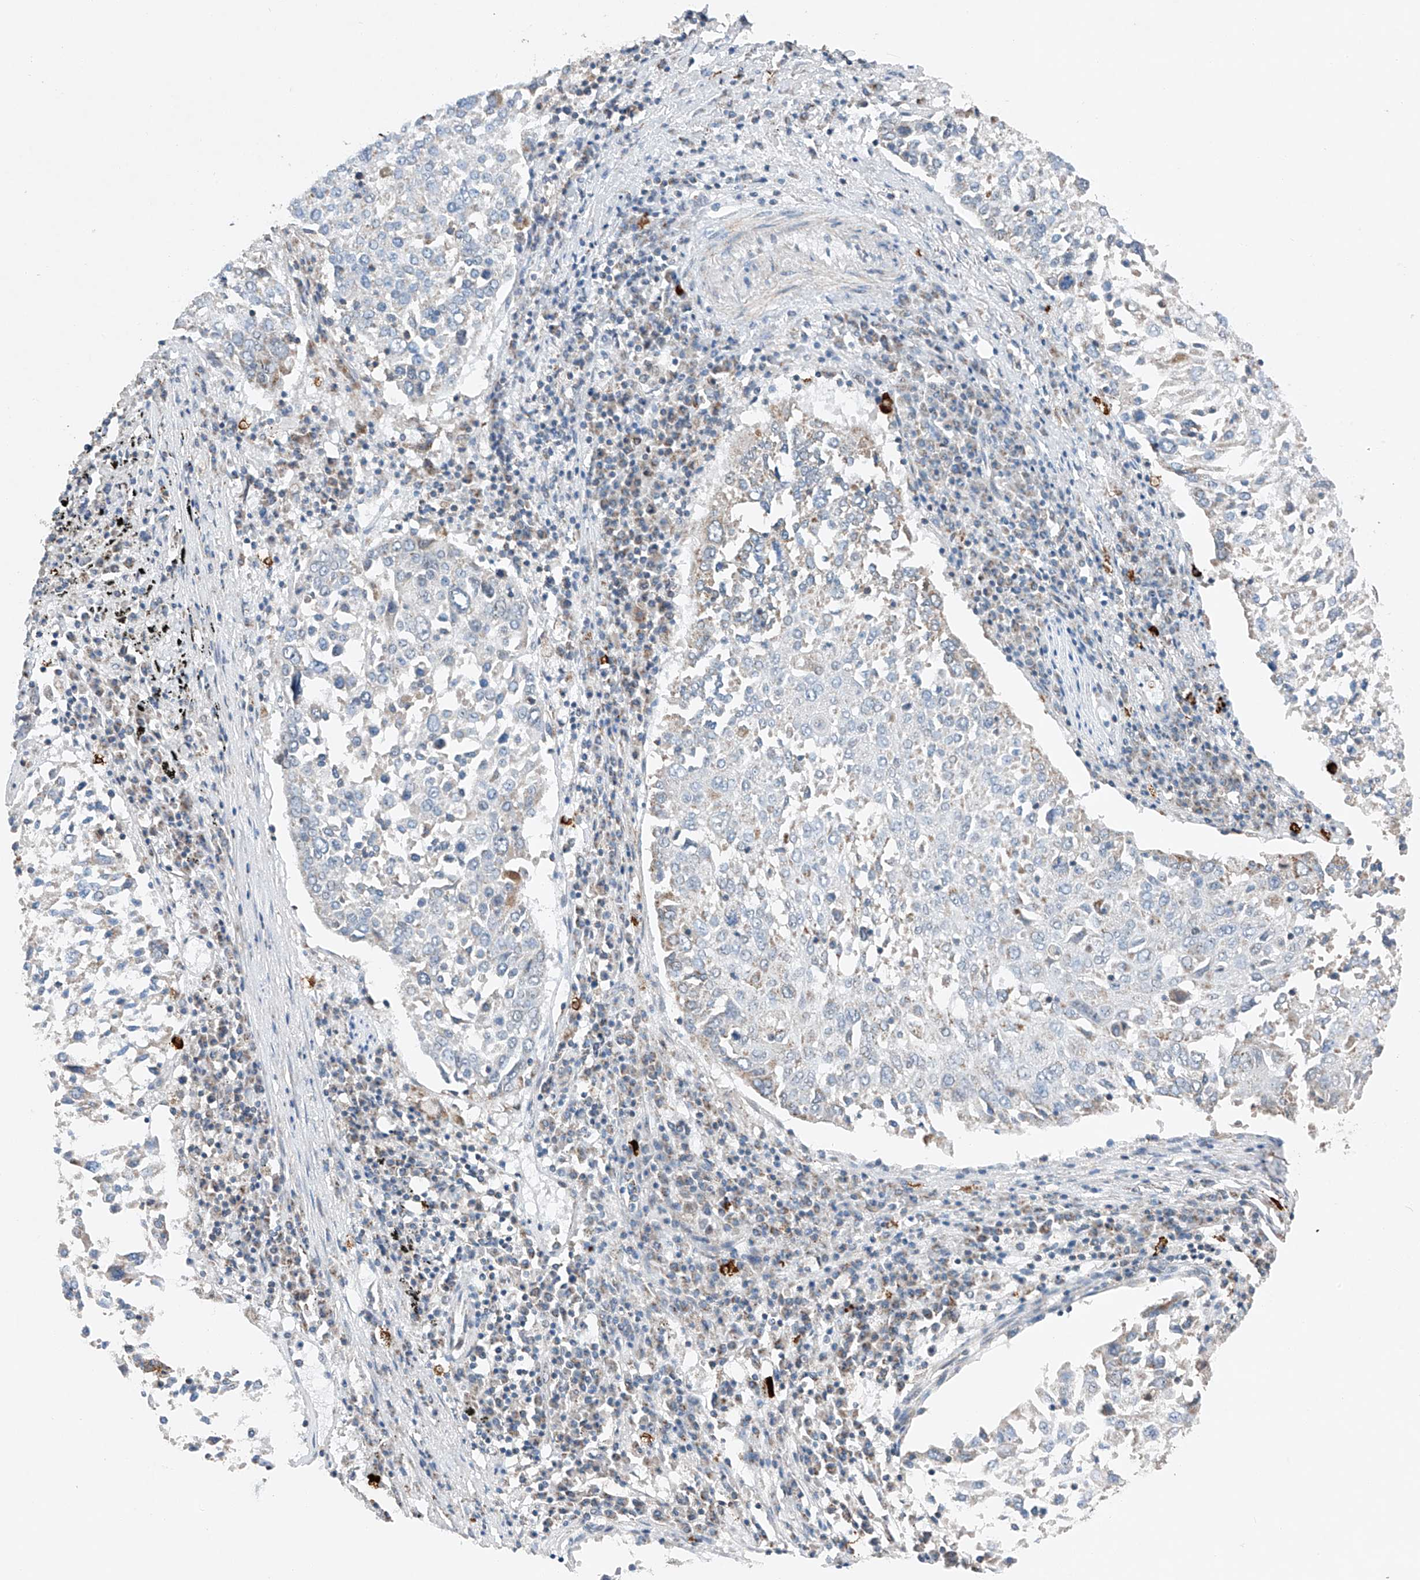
{"staining": {"intensity": "negative", "quantity": "none", "location": "none"}, "tissue": "lung cancer", "cell_type": "Tumor cells", "image_type": "cancer", "snomed": [{"axis": "morphology", "description": "Squamous cell carcinoma, NOS"}, {"axis": "topography", "description": "Lung"}], "caption": "Tumor cells are negative for brown protein staining in lung cancer (squamous cell carcinoma). The staining was performed using DAB to visualize the protein expression in brown, while the nuclei were stained in blue with hematoxylin (Magnification: 20x).", "gene": "KLF15", "patient": {"sex": "male", "age": 65}}